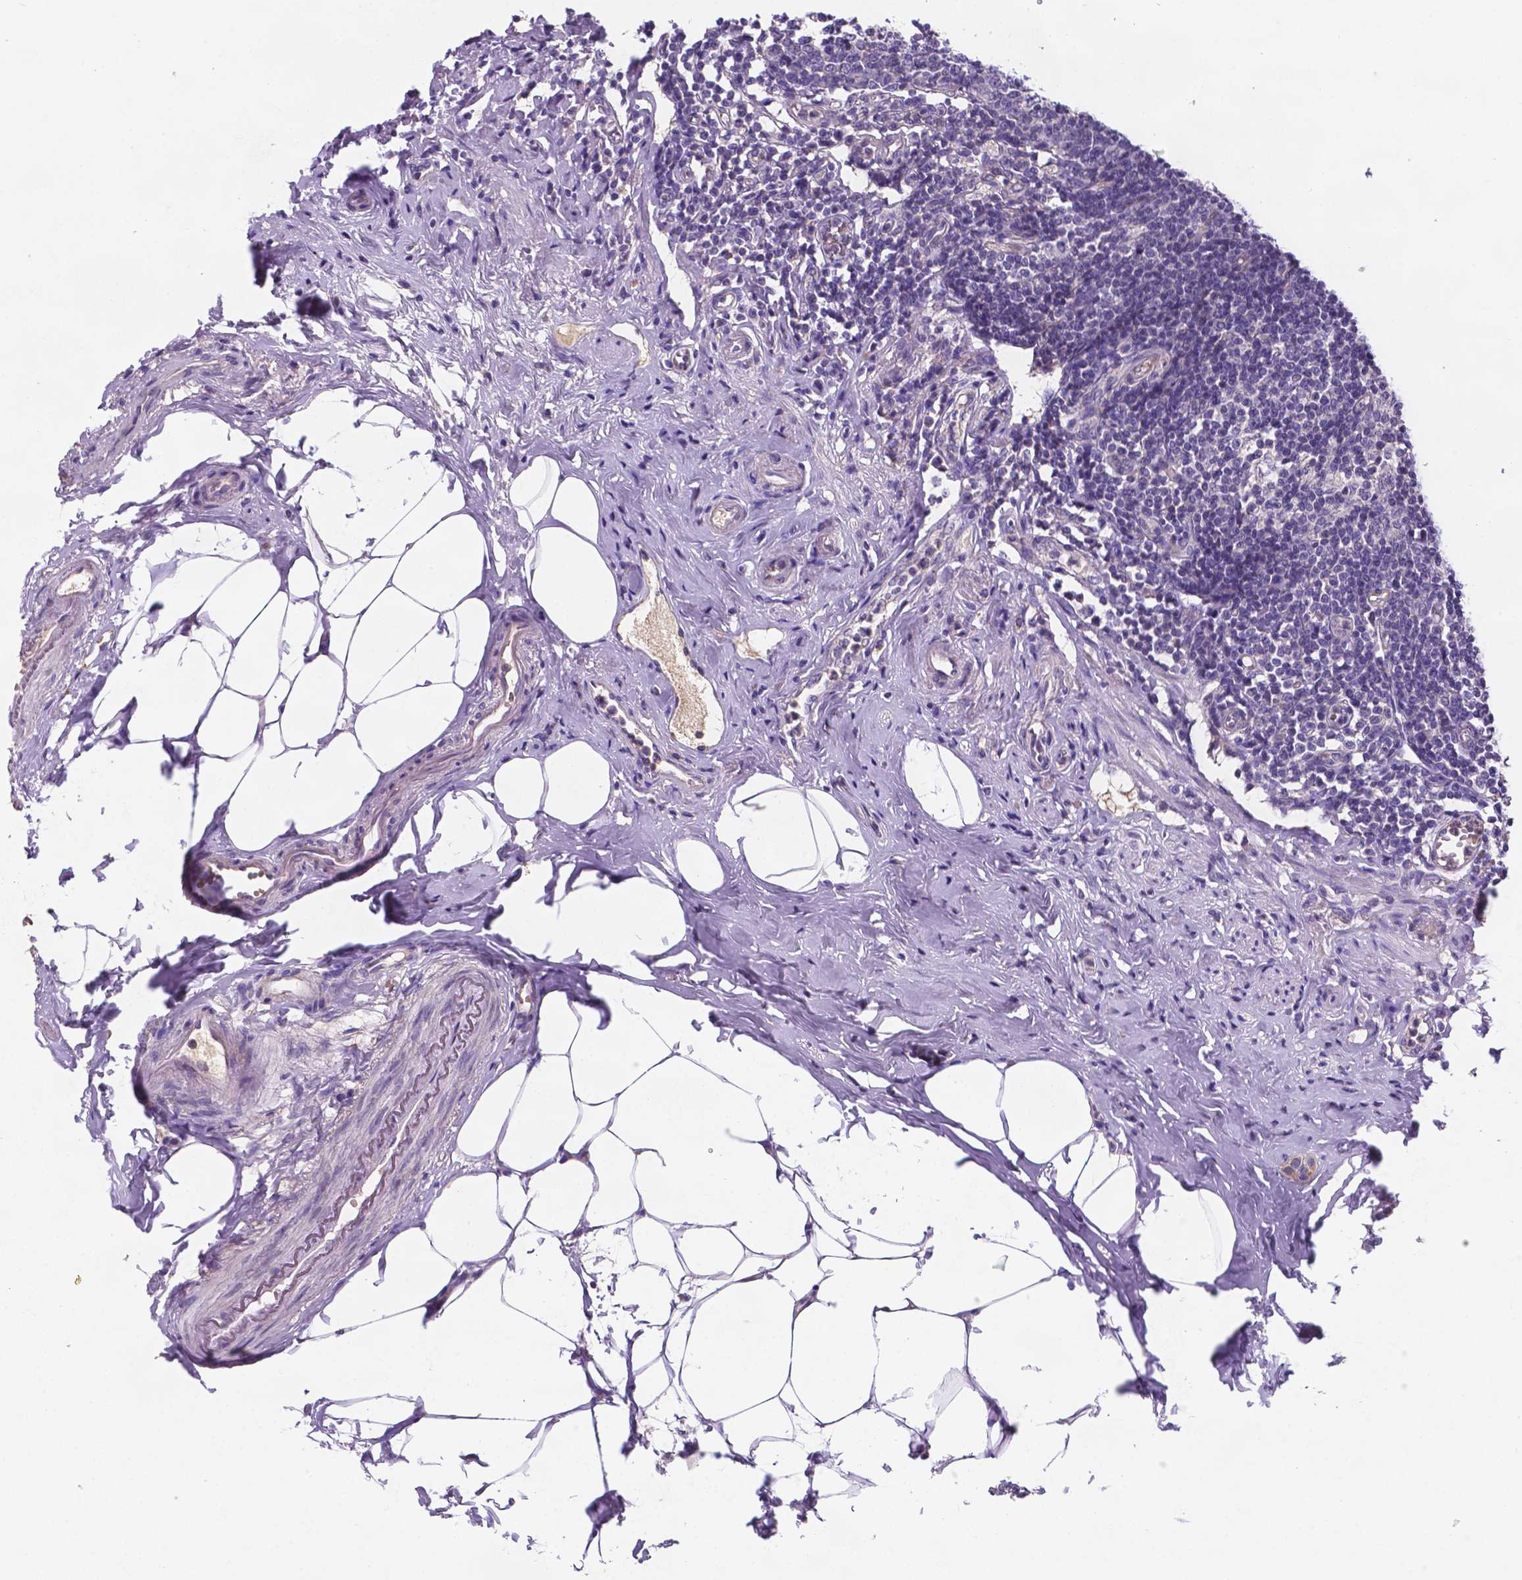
{"staining": {"intensity": "strong", "quantity": ">75%", "location": "cytoplasmic/membranous"}, "tissue": "appendix", "cell_type": "Glandular cells", "image_type": "normal", "snomed": [{"axis": "morphology", "description": "Normal tissue, NOS"}, {"axis": "morphology", "description": "Carcinoma, endometroid"}, {"axis": "topography", "description": "Appendix"}, {"axis": "topography", "description": "Colon"}], "caption": "A high-resolution histopathology image shows immunohistochemistry (IHC) staining of benign appendix, which demonstrates strong cytoplasmic/membranous staining in about >75% of glandular cells. Using DAB (brown) and hematoxylin (blue) stains, captured at high magnification using brightfield microscopy.", "gene": "TM4SF20", "patient": {"sex": "female", "age": 60}}